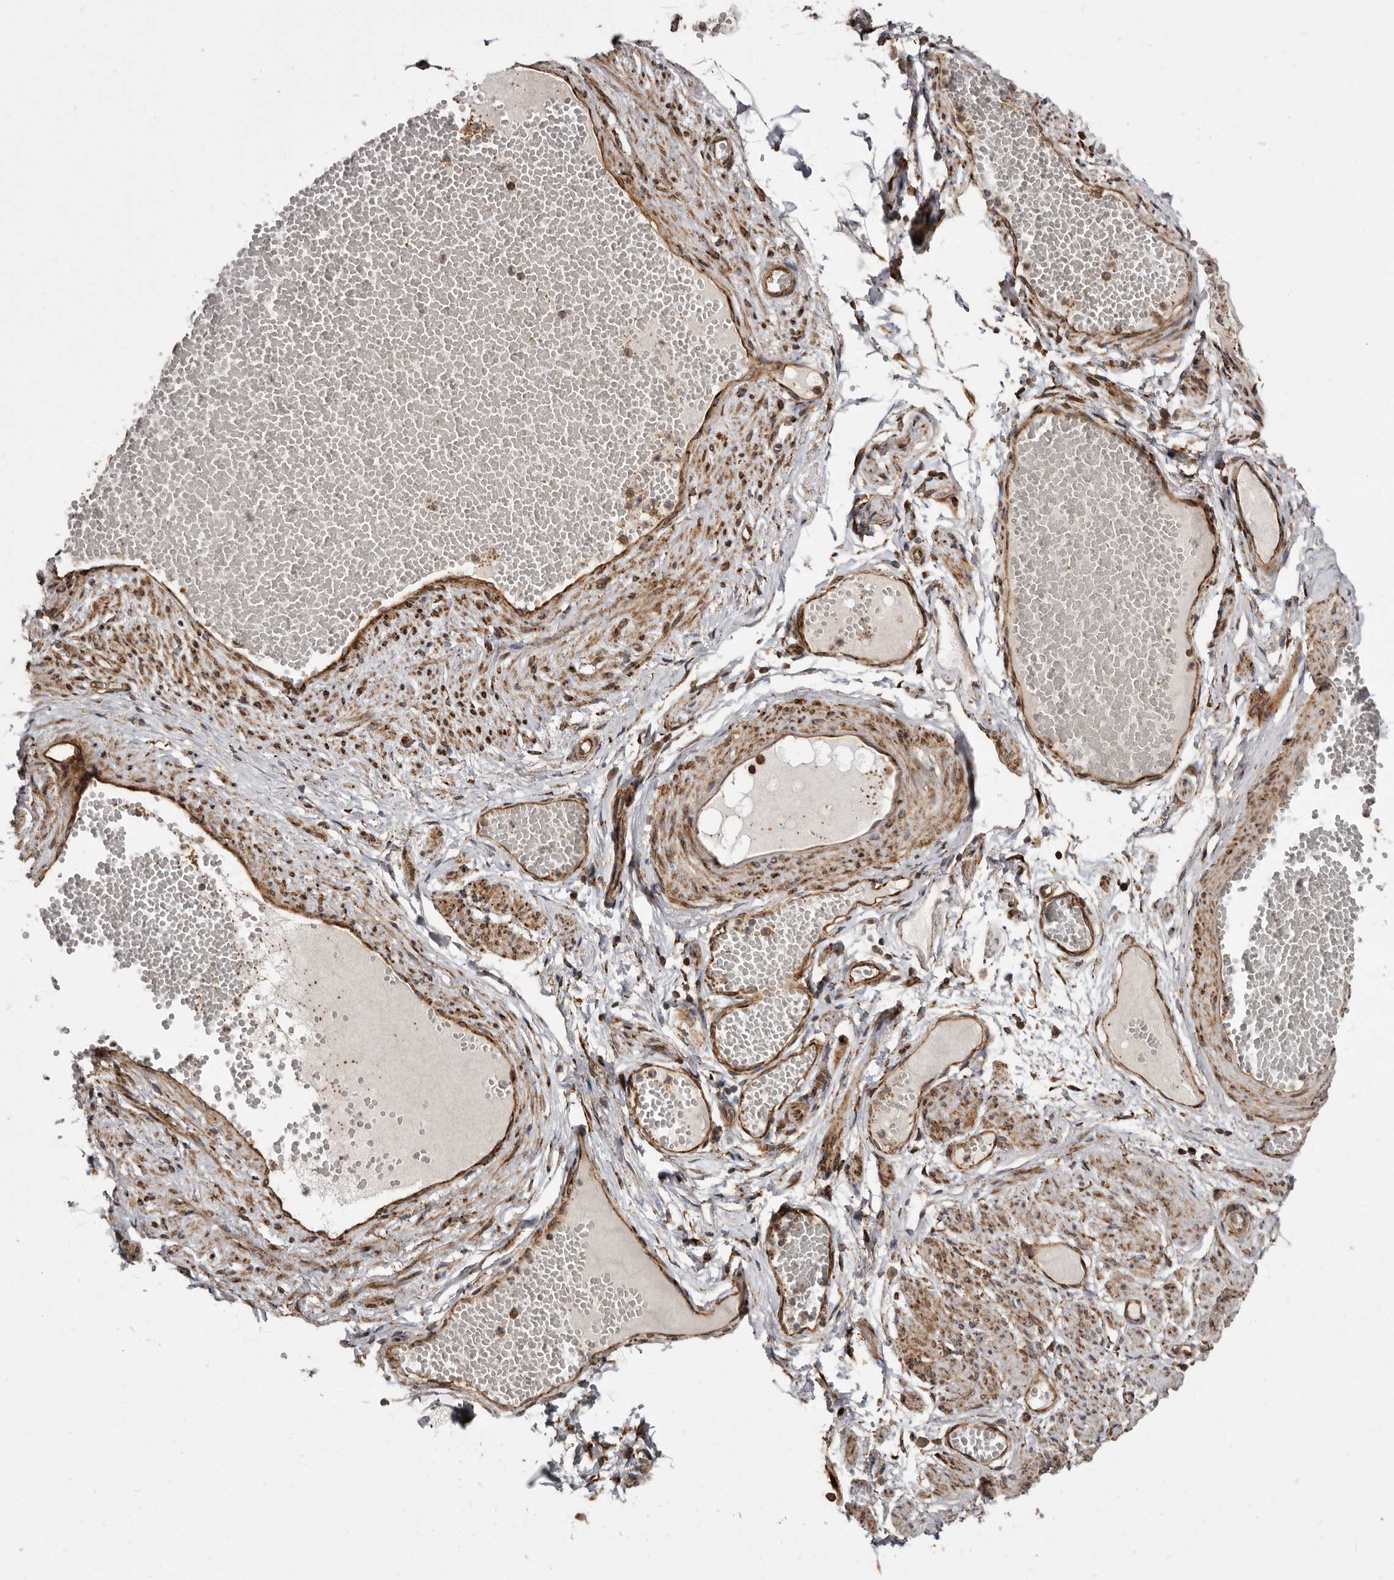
{"staining": {"intensity": "moderate", "quantity": ">75%", "location": "cytoplasmic/membranous"}, "tissue": "adipose tissue", "cell_type": "Adipocytes", "image_type": "normal", "snomed": [{"axis": "morphology", "description": "Normal tissue, NOS"}, {"axis": "topography", "description": "Smooth muscle"}, {"axis": "topography", "description": "Peripheral nerve tissue"}], "caption": "Brown immunohistochemical staining in normal adipose tissue demonstrates moderate cytoplasmic/membranous staining in approximately >75% of adipocytes.", "gene": "FLAD1", "patient": {"sex": "female", "age": 39}}